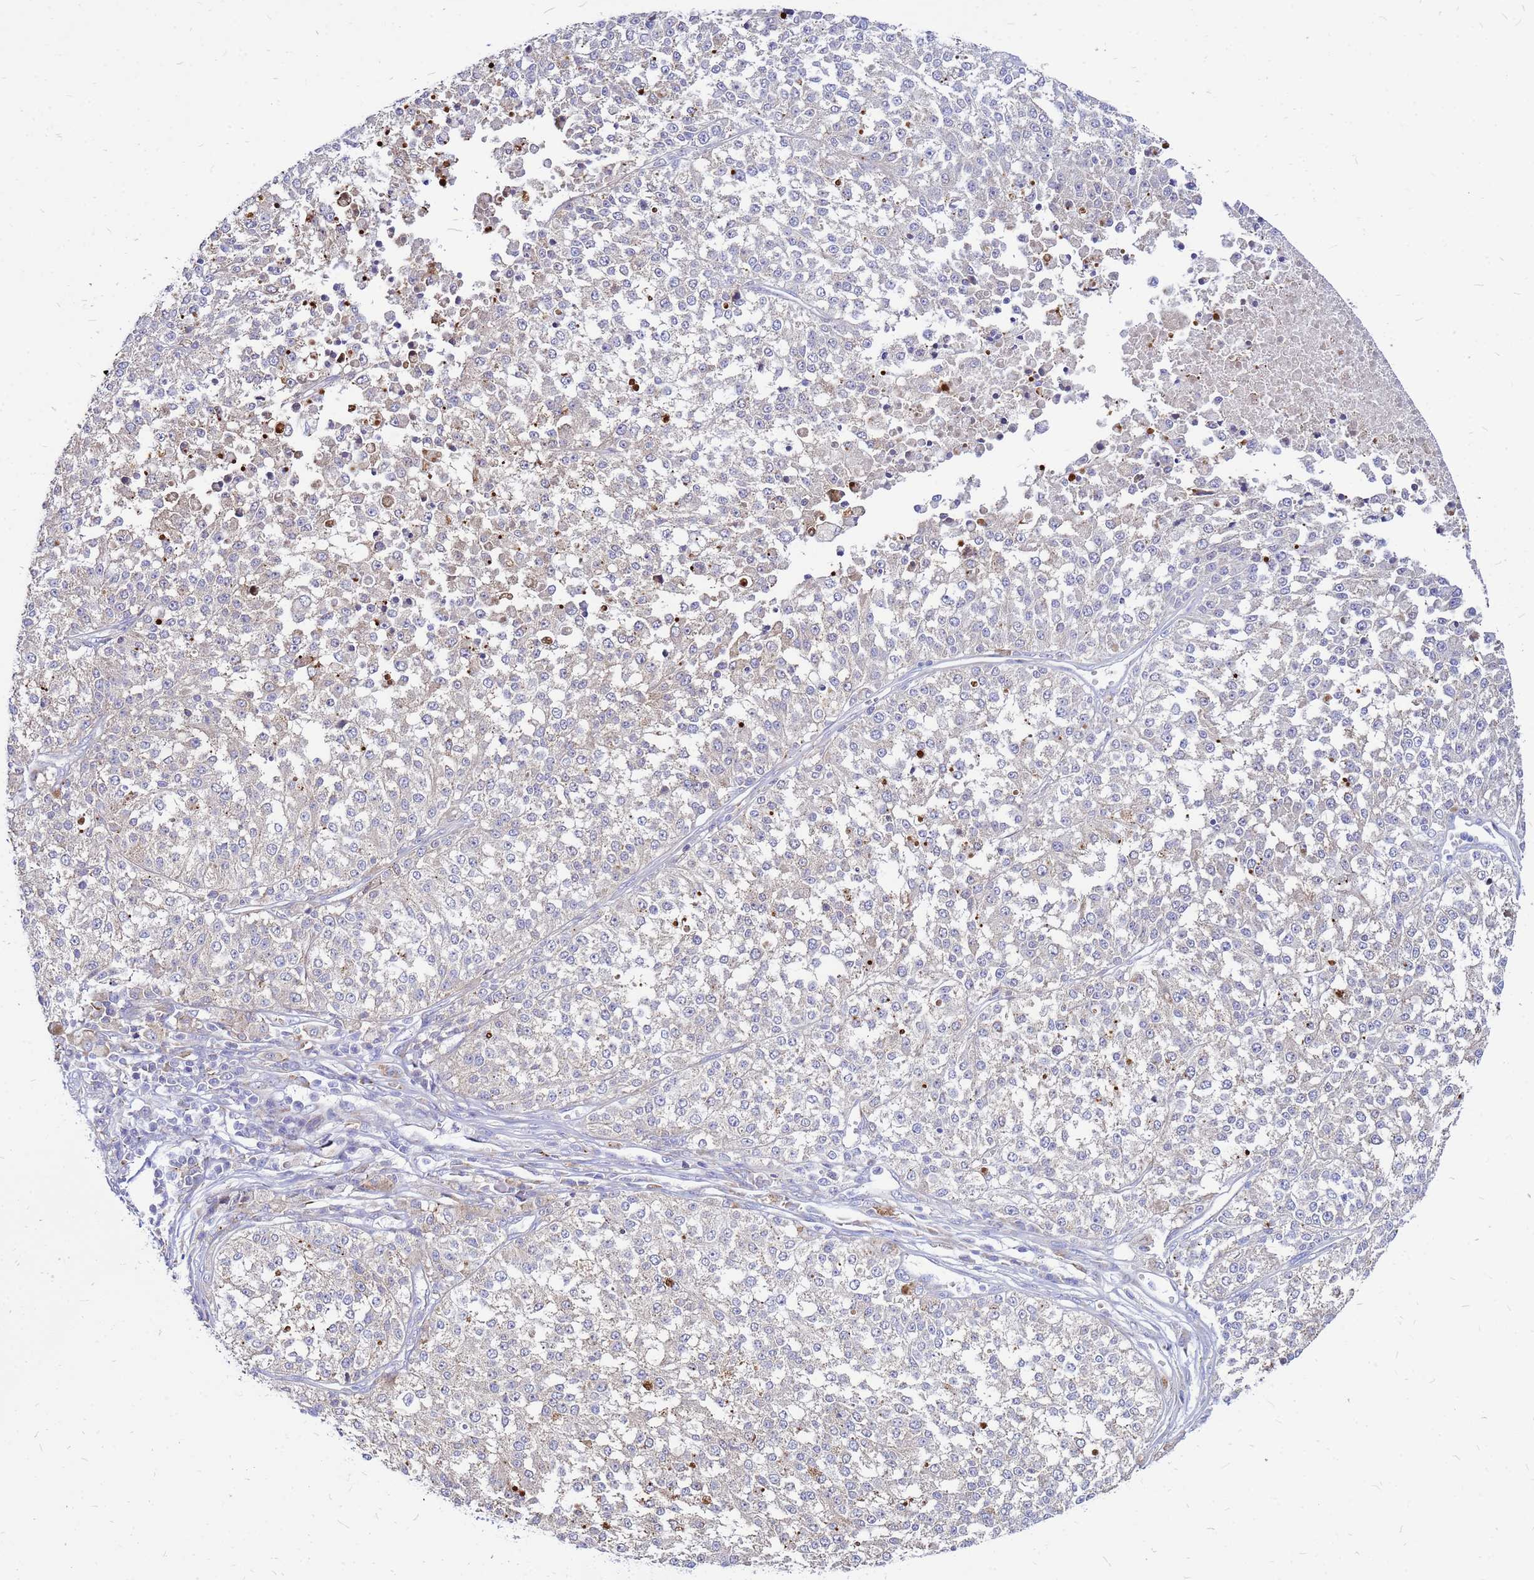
{"staining": {"intensity": "negative", "quantity": "none", "location": "none"}, "tissue": "melanoma", "cell_type": "Tumor cells", "image_type": "cancer", "snomed": [{"axis": "morphology", "description": "Malignant melanoma, NOS"}, {"axis": "topography", "description": "Skin"}], "caption": "DAB immunohistochemical staining of melanoma exhibits no significant staining in tumor cells. The staining was performed using DAB to visualize the protein expression in brown, while the nuclei were stained in blue with hematoxylin (Magnification: 20x).", "gene": "FHIP1A", "patient": {"sex": "female", "age": 64}}